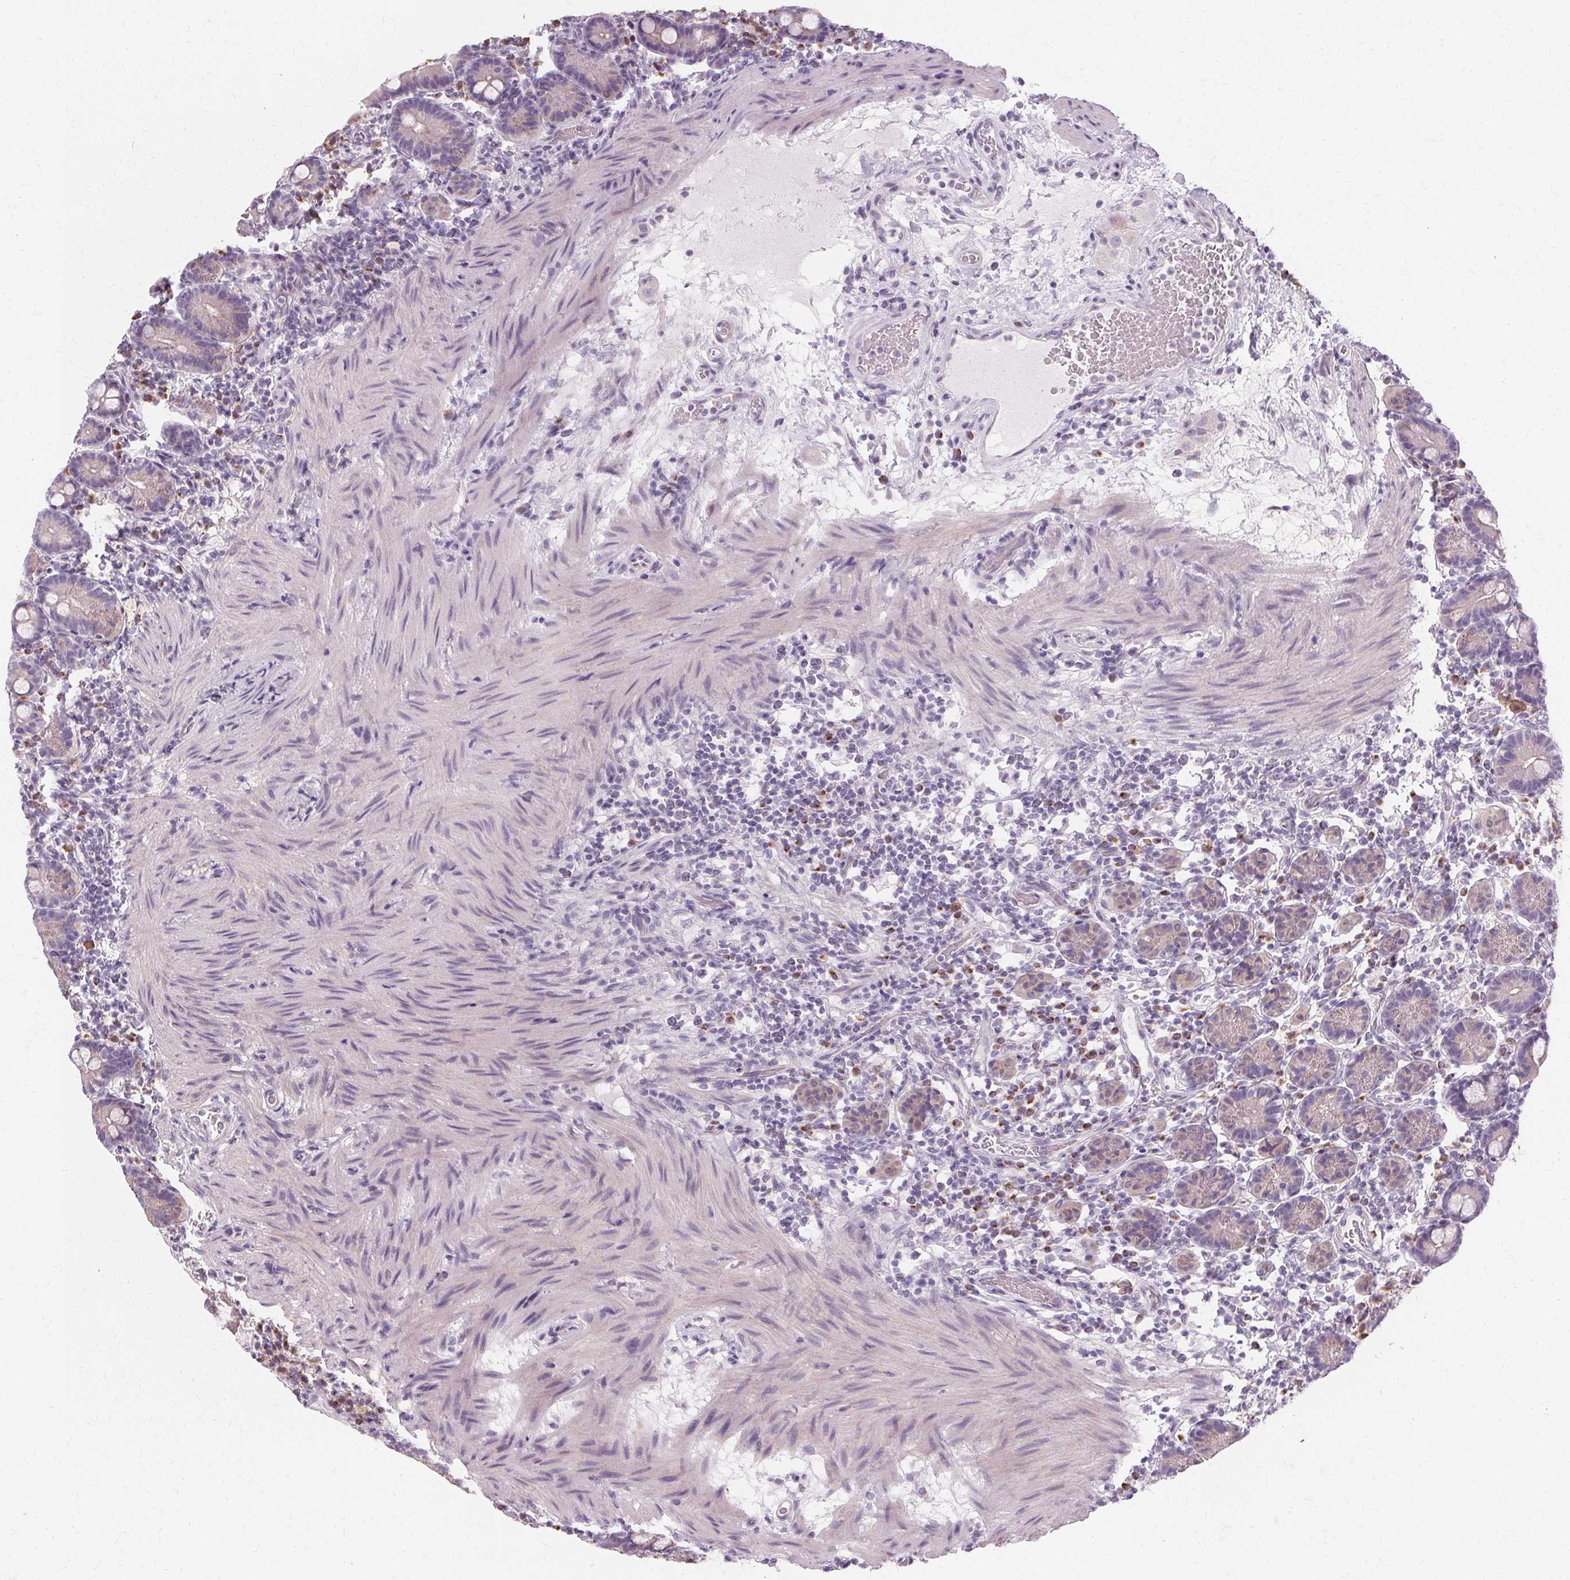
{"staining": {"intensity": "negative", "quantity": "none", "location": "none"}, "tissue": "small intestine", "cell_type": "Glandular cells", "image_type": "normal", "snomed": [{"axis": "morphology", "description": "Normal tissue, NOS"}, {"axis": "topography", "description": "Small intestine"}], "caption": "Normal small intestine was stained to show a protein in brown. There is no significant positivity in glandular cells. Brightfield microscopy of immunohistochemistry (IHC) stained with DAB (brown) and hematoxylin (blue), captured at high magnification.", "gene": "FCRL3", "patient": {"sex": "male", "age": 26}}